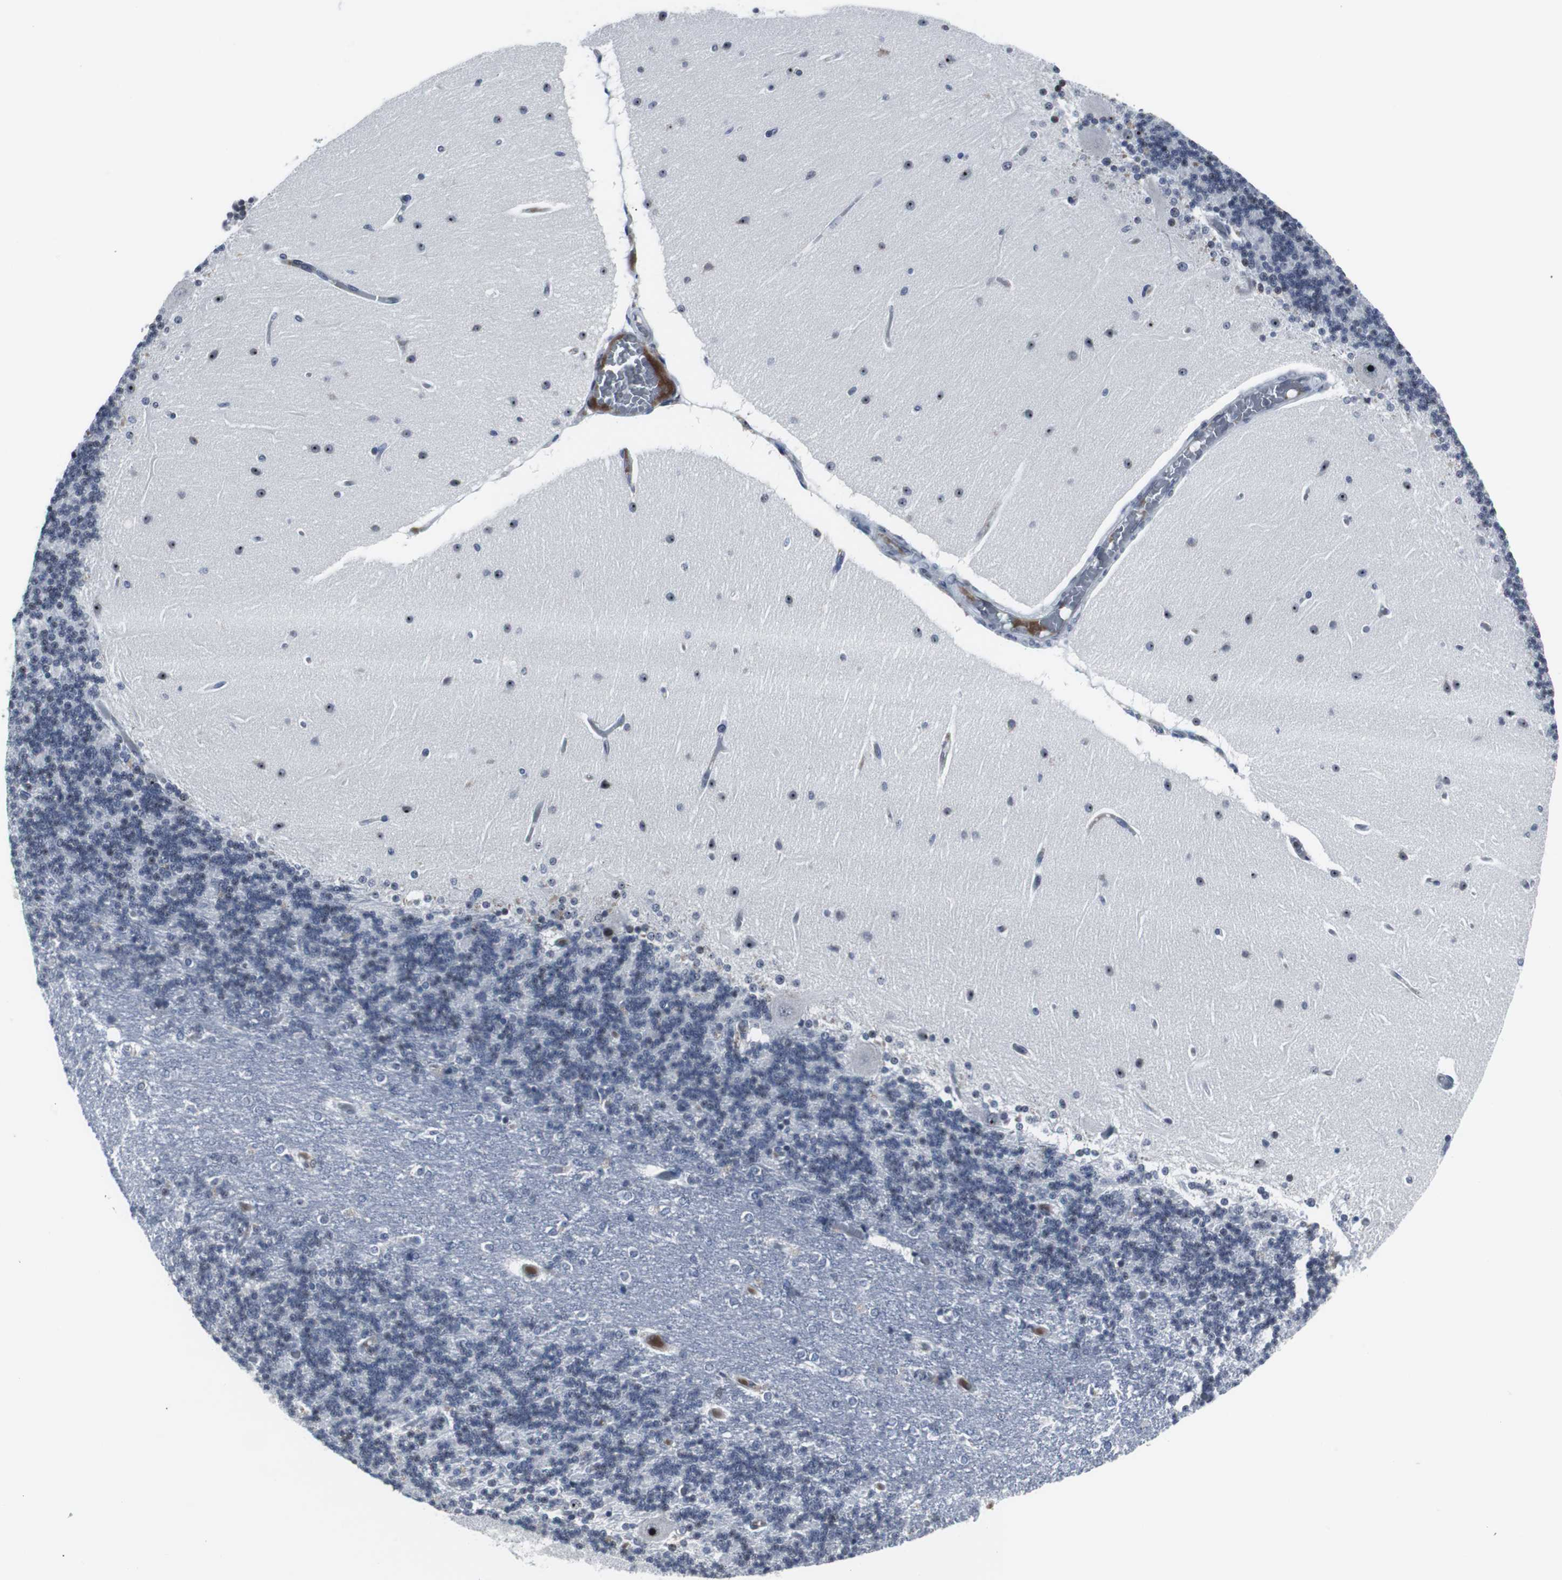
{"staining": {"intensity": "moderate", "quantity": "<25%", "location": "nuclear"}, "tissue": "cerebellum", "cell_type": "Cells in granular layer", "image_type": "normal", "snomed": [{"axis": "morphology", "description": "Normal tissue, NOS"}, {"axis": "topography", "description": "Cerebellum"}], "caption": "Brown immunohistochemical staining in benign cerebellum exhibits moderate nuclear staining in about <25% of cells in granular layer.", "gene": "DOK1", "patient": {"sex": "female", "age": 54}}